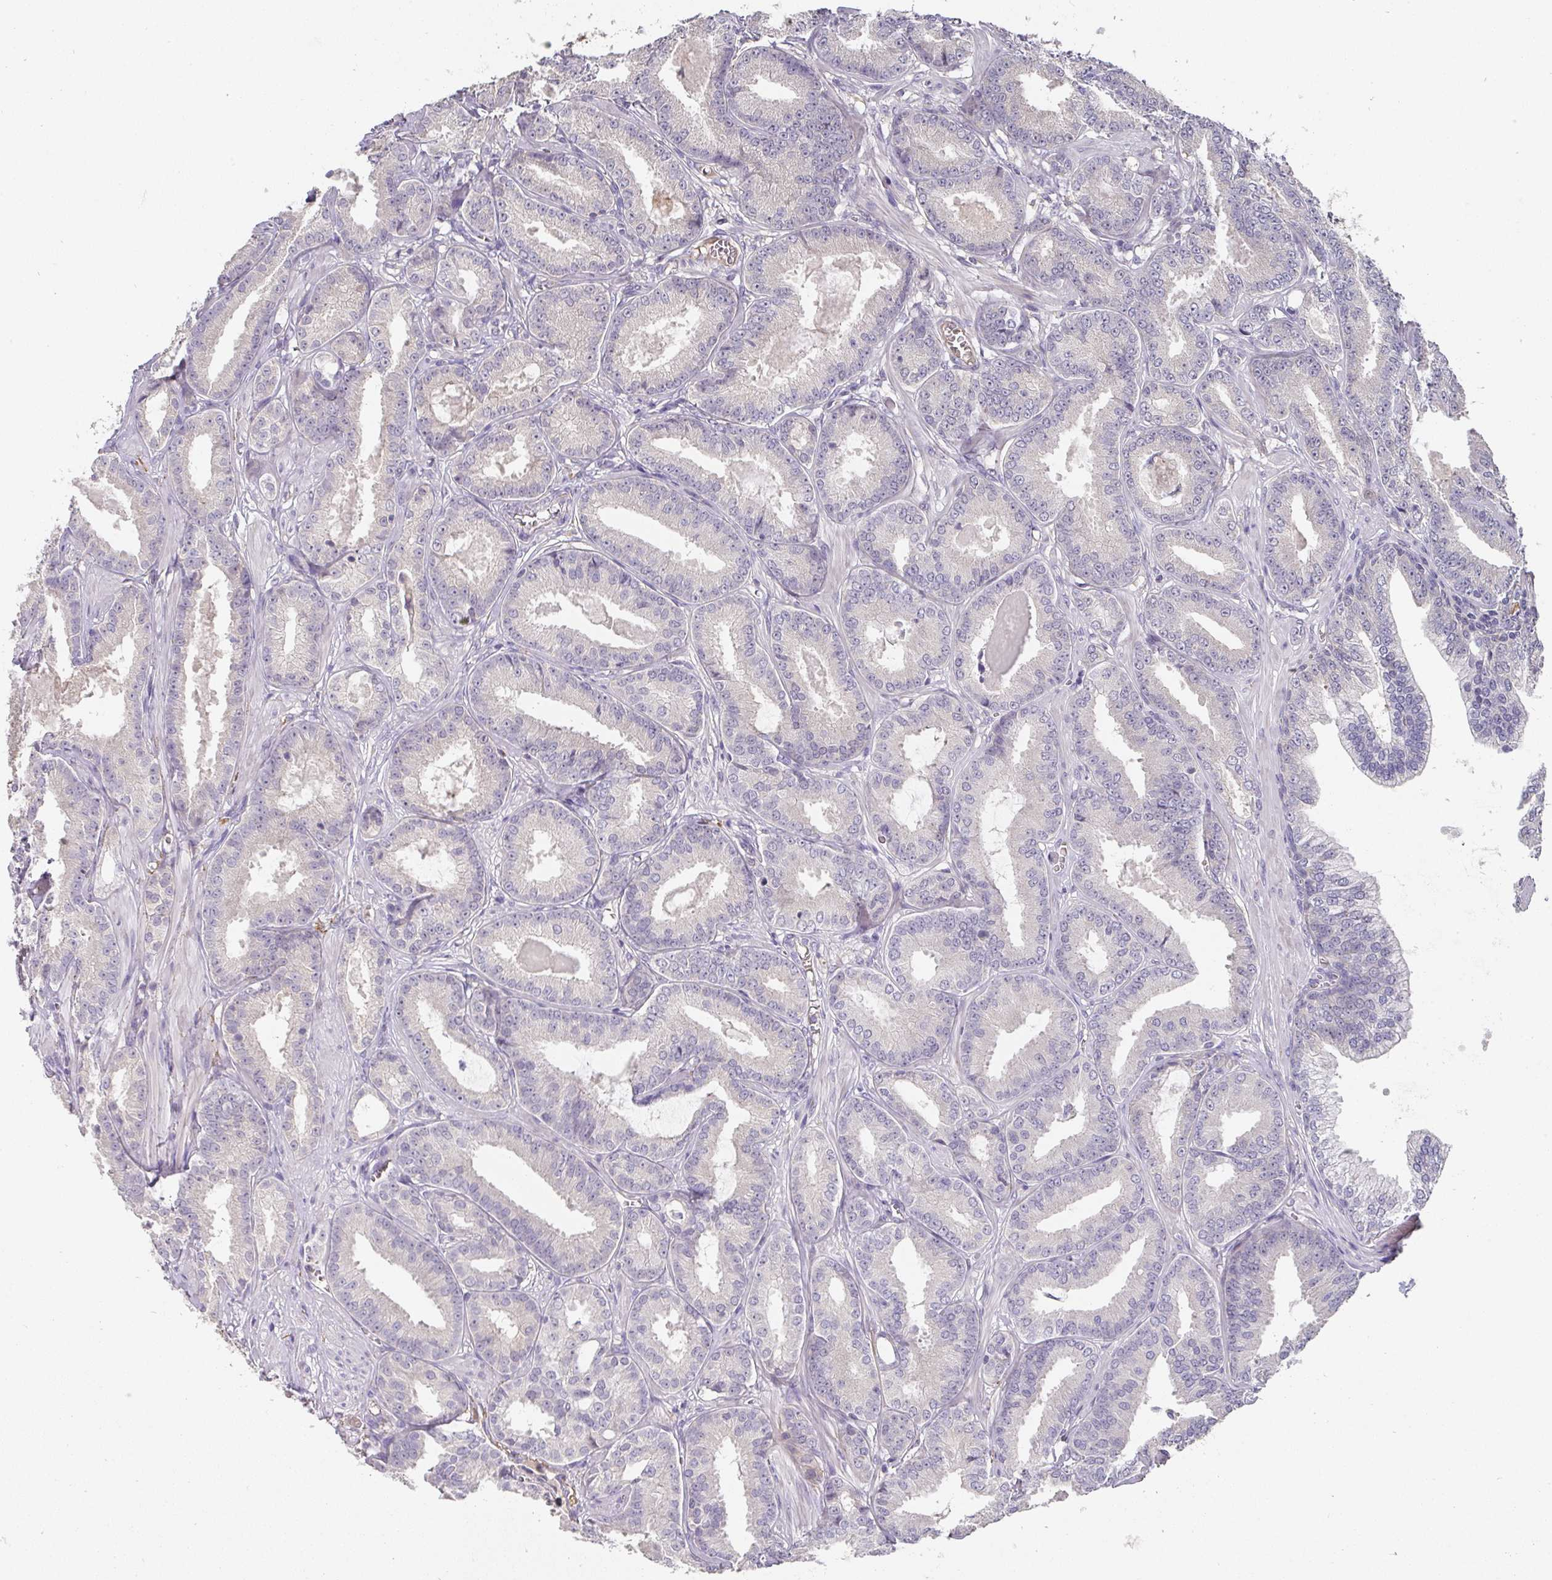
{"staining": {"intensity": "negative", "quantity": "none", "location": "none"}, "tissue": "prostate cancer", "cell_type": "Tumor cells", "image_type": "cancer", "snomed": [{"axis": "morphology", "description": "Adenocarcinoma, High grade"}, {"axis": "topography", "description": "Prostate"}], "caption": "An image of human prostate cancer is negative for staining in tumor cells. (Brightfield microscopy of DAB IHC at high magnification).", "gene": "FOXN4", "patient": {"sex": "male", "age": 71}}